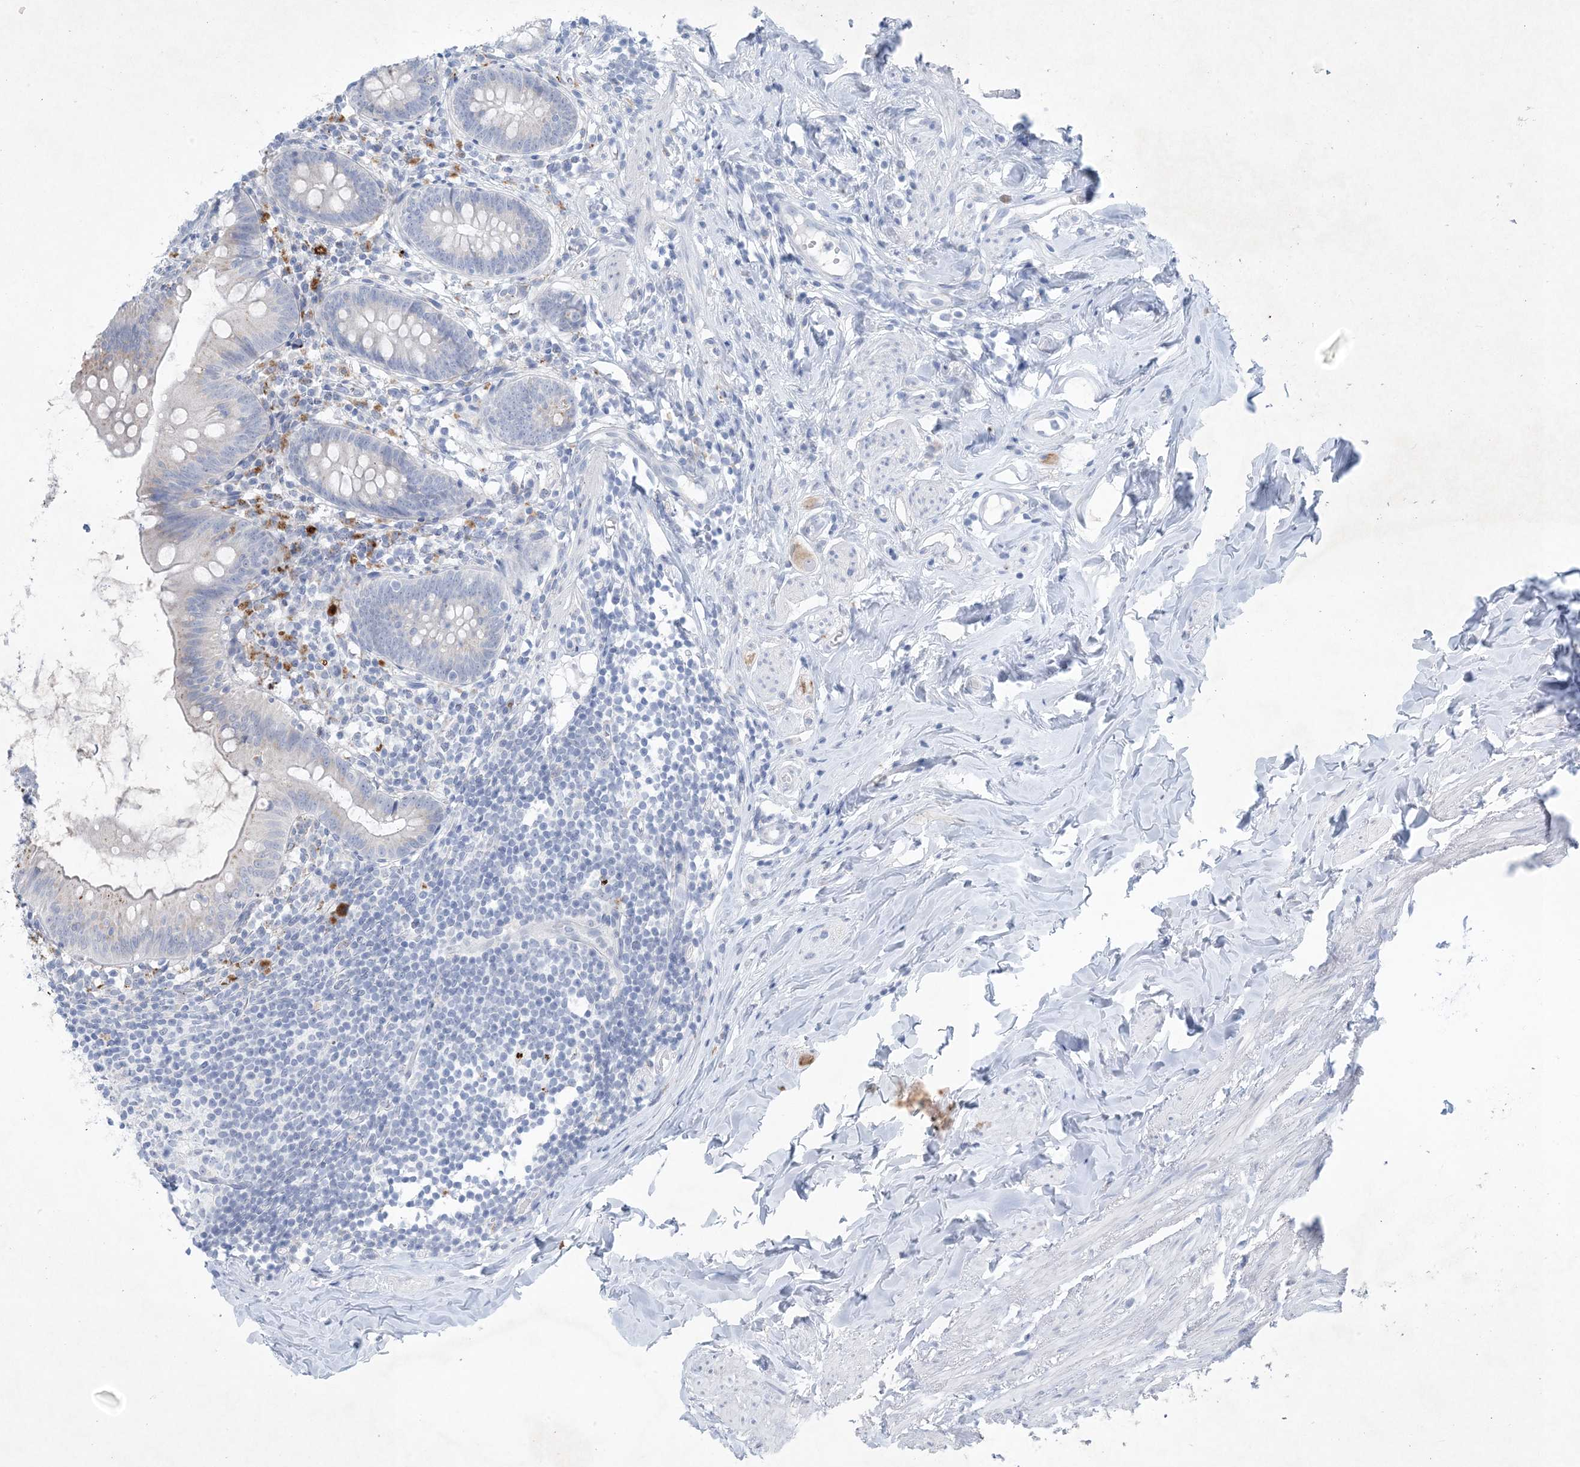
{"staining": {"intensity": "negative", "quantity": "none", "location": "none"}, "tissue": "appendix", "cell_type": "Glandular cells", "image_type": "normal", "snomed": [{"axis": "morphology", "description": "Normal tissue, NOS"}, {"axis": "topography", "description": "Appendix"}], "caption": "Immunohistochemistry (IHC) photomicrograph of benign human appendix stained for a protein (brown), which demonstrates no expression in glandular cells.", "gene": "GABRG1", "patient": {"sex": "female", "age": 62}}